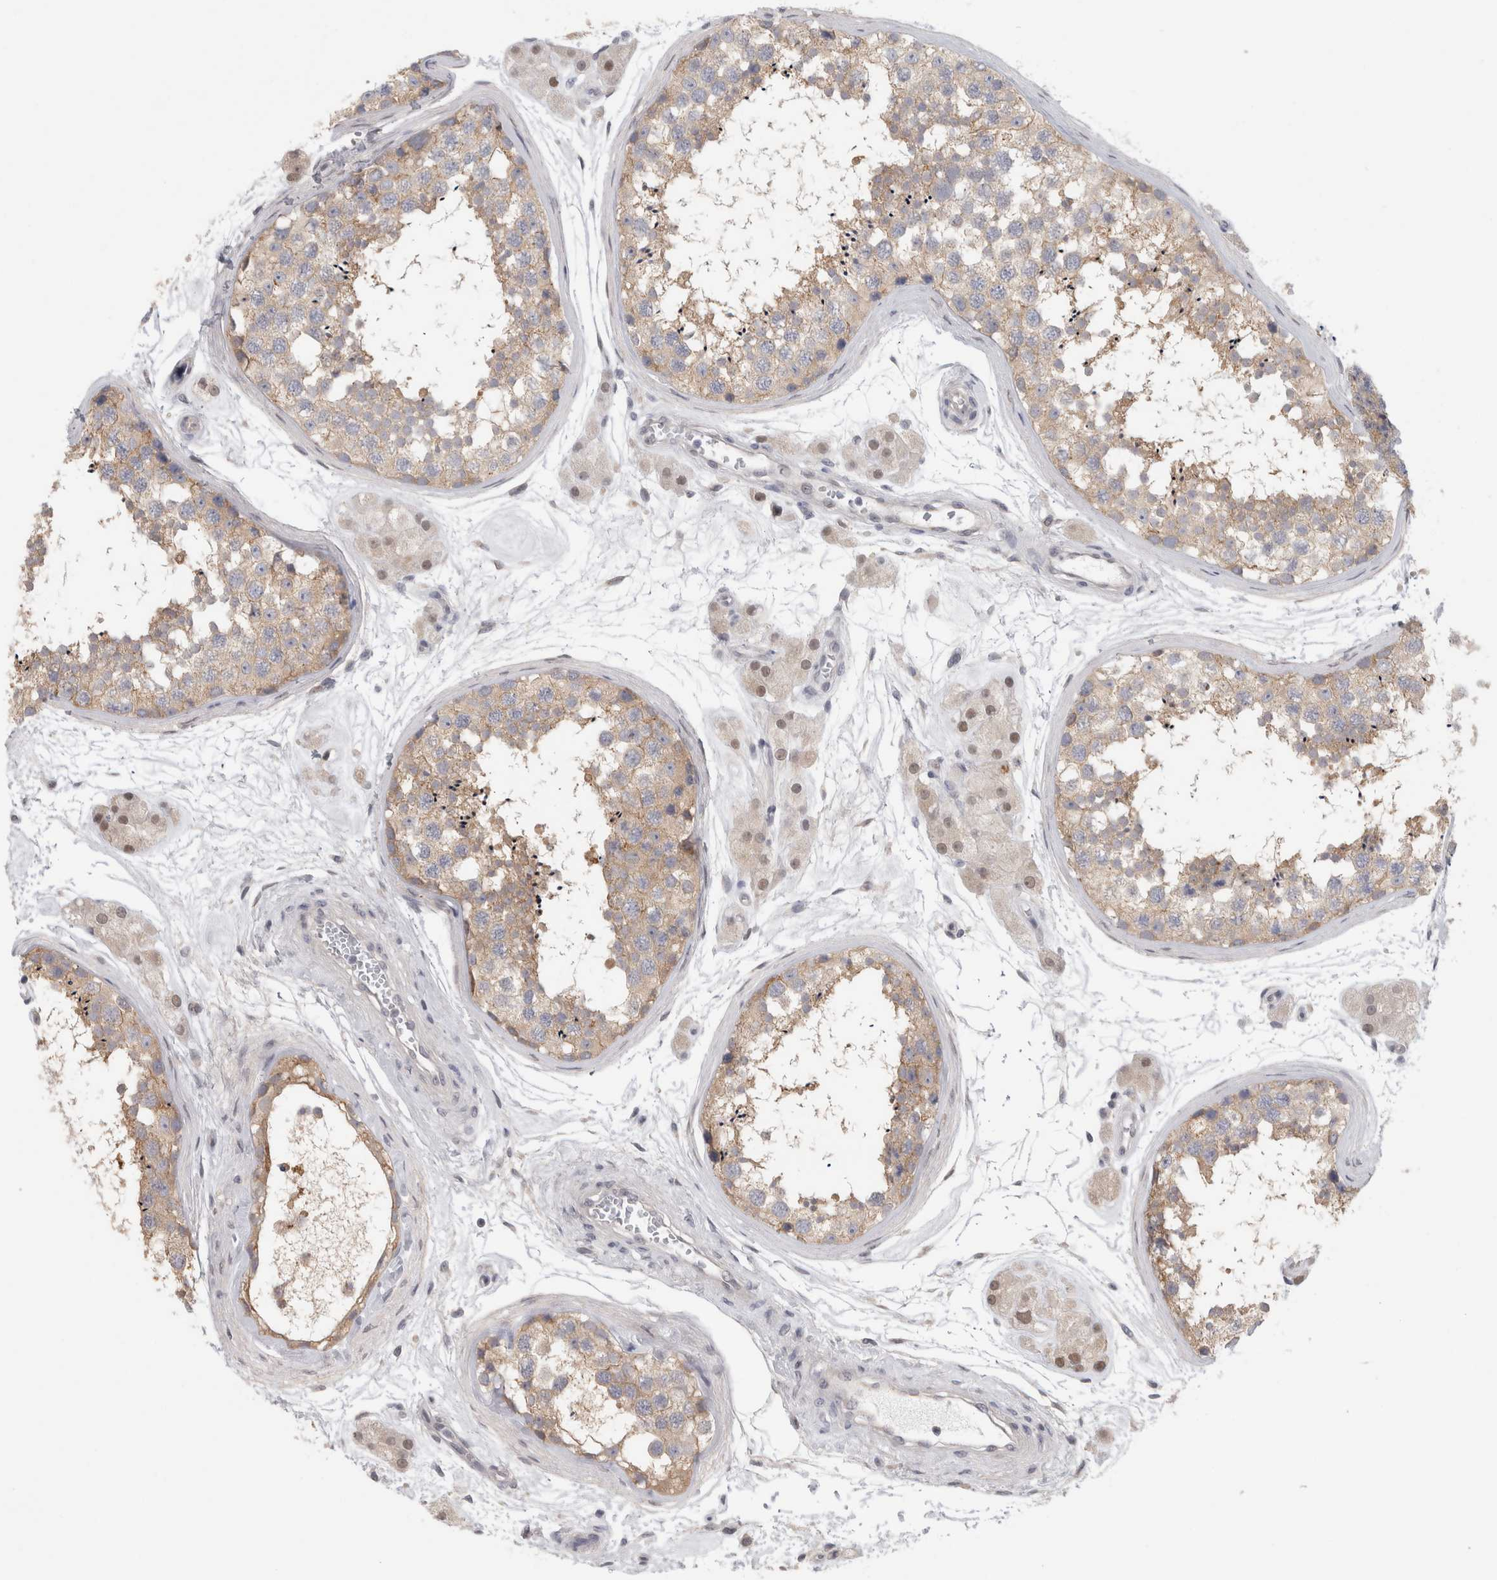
{"staining": {"intensity": "weak", "quantity": ">75%", "location": "cytoplasmic/membranous"}, "tissue": "testis", "cell_type": "Cells in seminiferous ducts", "image_type": "normal", "snomed": [{"axis": "morphology", "description": "Normal tissue, NOS"}, {"axis": "topography", "description": "Testis"}], "caption": "A brown stain highlights weak cytoplasmic/membranous expression of a protein in cells in seminiferous ducts of benign human testis. (brown staining indicates protein expression, while blue staining denotes nuclei).", "gene": "PIGP", "patient": {"sex": "male", "age": 56}}